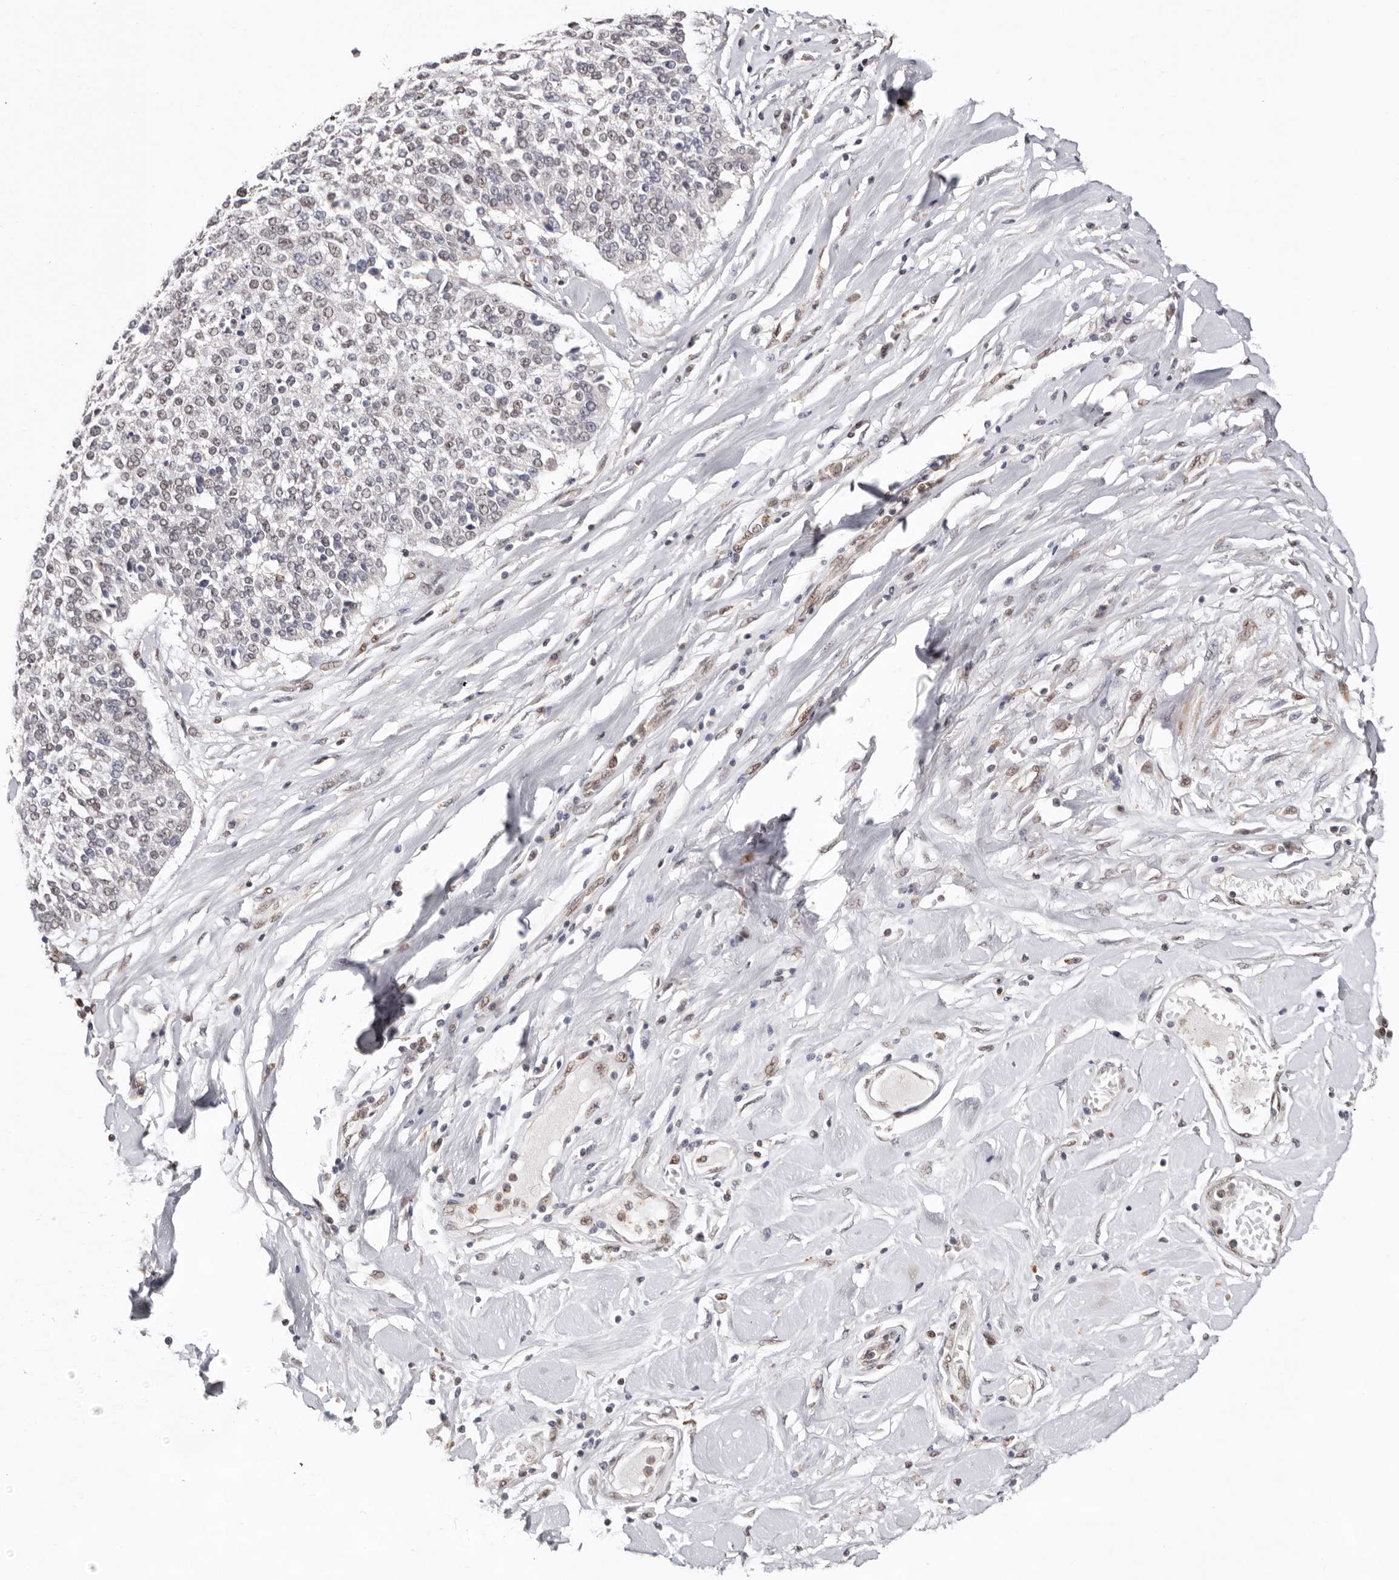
{"staining": {"intensity": "negative", "quantity": "none", "location": "none"}, "tissue": "lung cancer", "cell_type": "Tumor cells", "image_type": "cancer", "snomed": [{"axis": "morphology", "description": "Normal tissue, NOS"}, {"axis": "morphology", "description": "Squamous cell carcinoma, NOS"}, {"axis": "topography", "description": "Cartilage tissue"}, {"axis": "topography", "description": "Bronchus"}, {"axis": "topography", "description": "Lung"}, {"axis": "topography", "description": "Peripheral nerve tissue"}], "caption": "Tumor cells are negative for brown protein staining in squamous cell carcinoma (lung).", "gene": "SMAD7", "patient": {"sex": "female", "age": 49}}